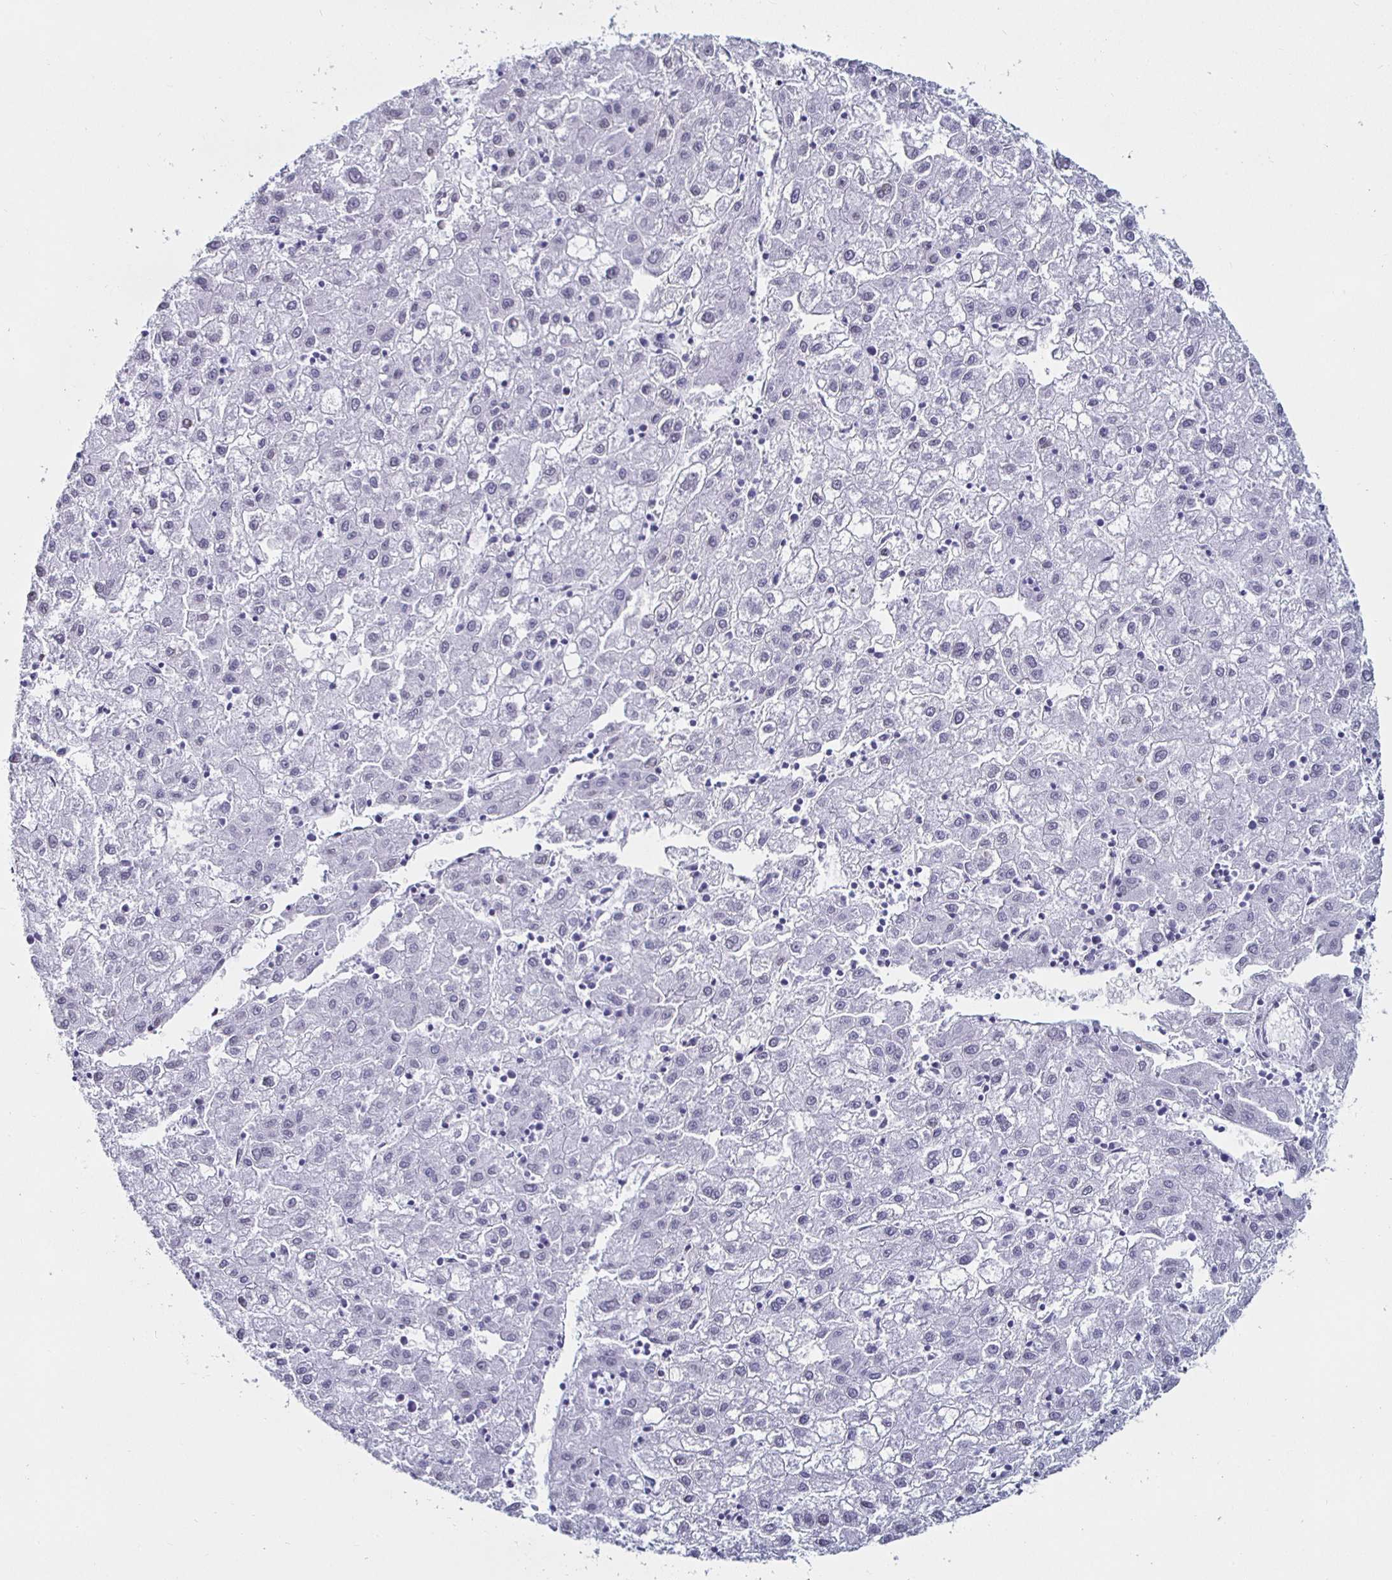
{"staining": {"intensity": "negative", "quantity": "none", "location": "none"}, "tissue": "liver cancer", "cell_type": "Tumor cells", "image_type": "cancer", "snomed": [{"axis": "morphology", "description": "Carcinoma, Hepatocellular, NOS"}, {"axis": "topography", "description": "Liver"}], "caption": "Photomicrograph shows no significant protein staining in tumor cells of hepatocellular carcinoma (liver).", "gene": "KRT4", "patient": {"sex": "male", "age": 72}}